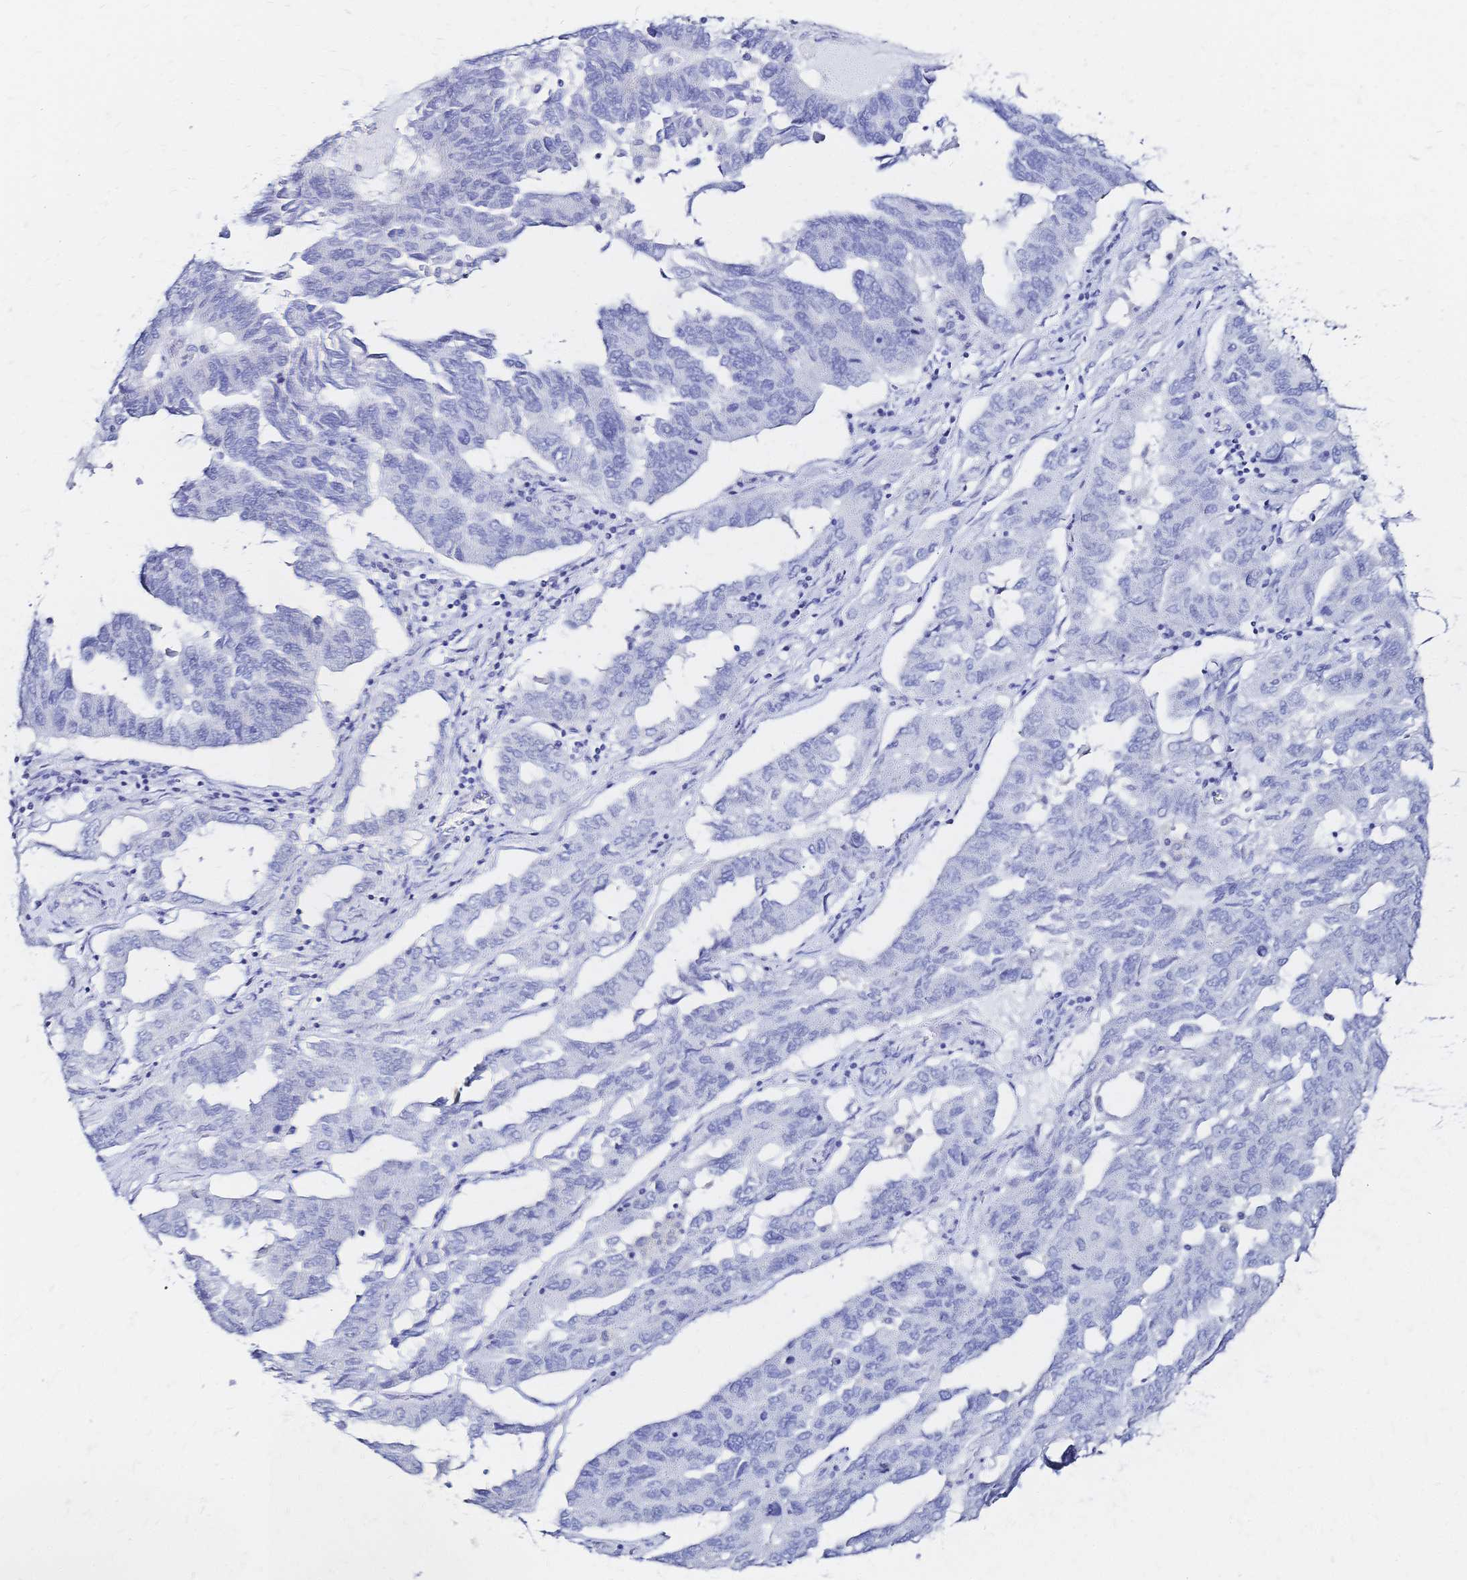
{"staining": {"intensity": "negative", "quantity": "none", "location": "none"}, "tissue": "ovarian cancer", "cell_type": "Tumor cells", "image_type": "cancer", "snomed": [{"axis": "morphology", "description": "Cystadenocarcinoma, serous, NOS"}, {"axis": "topography", "description": "Ovary"}], "caption": "Immunohistochemistry (IHC) histopathology image of human ovarian cancer stained for a protein (brown), which exhibits no staining in tumor cells.", "gene": "SLC5A1", "patient": {"sex": "female", "age": 64}}